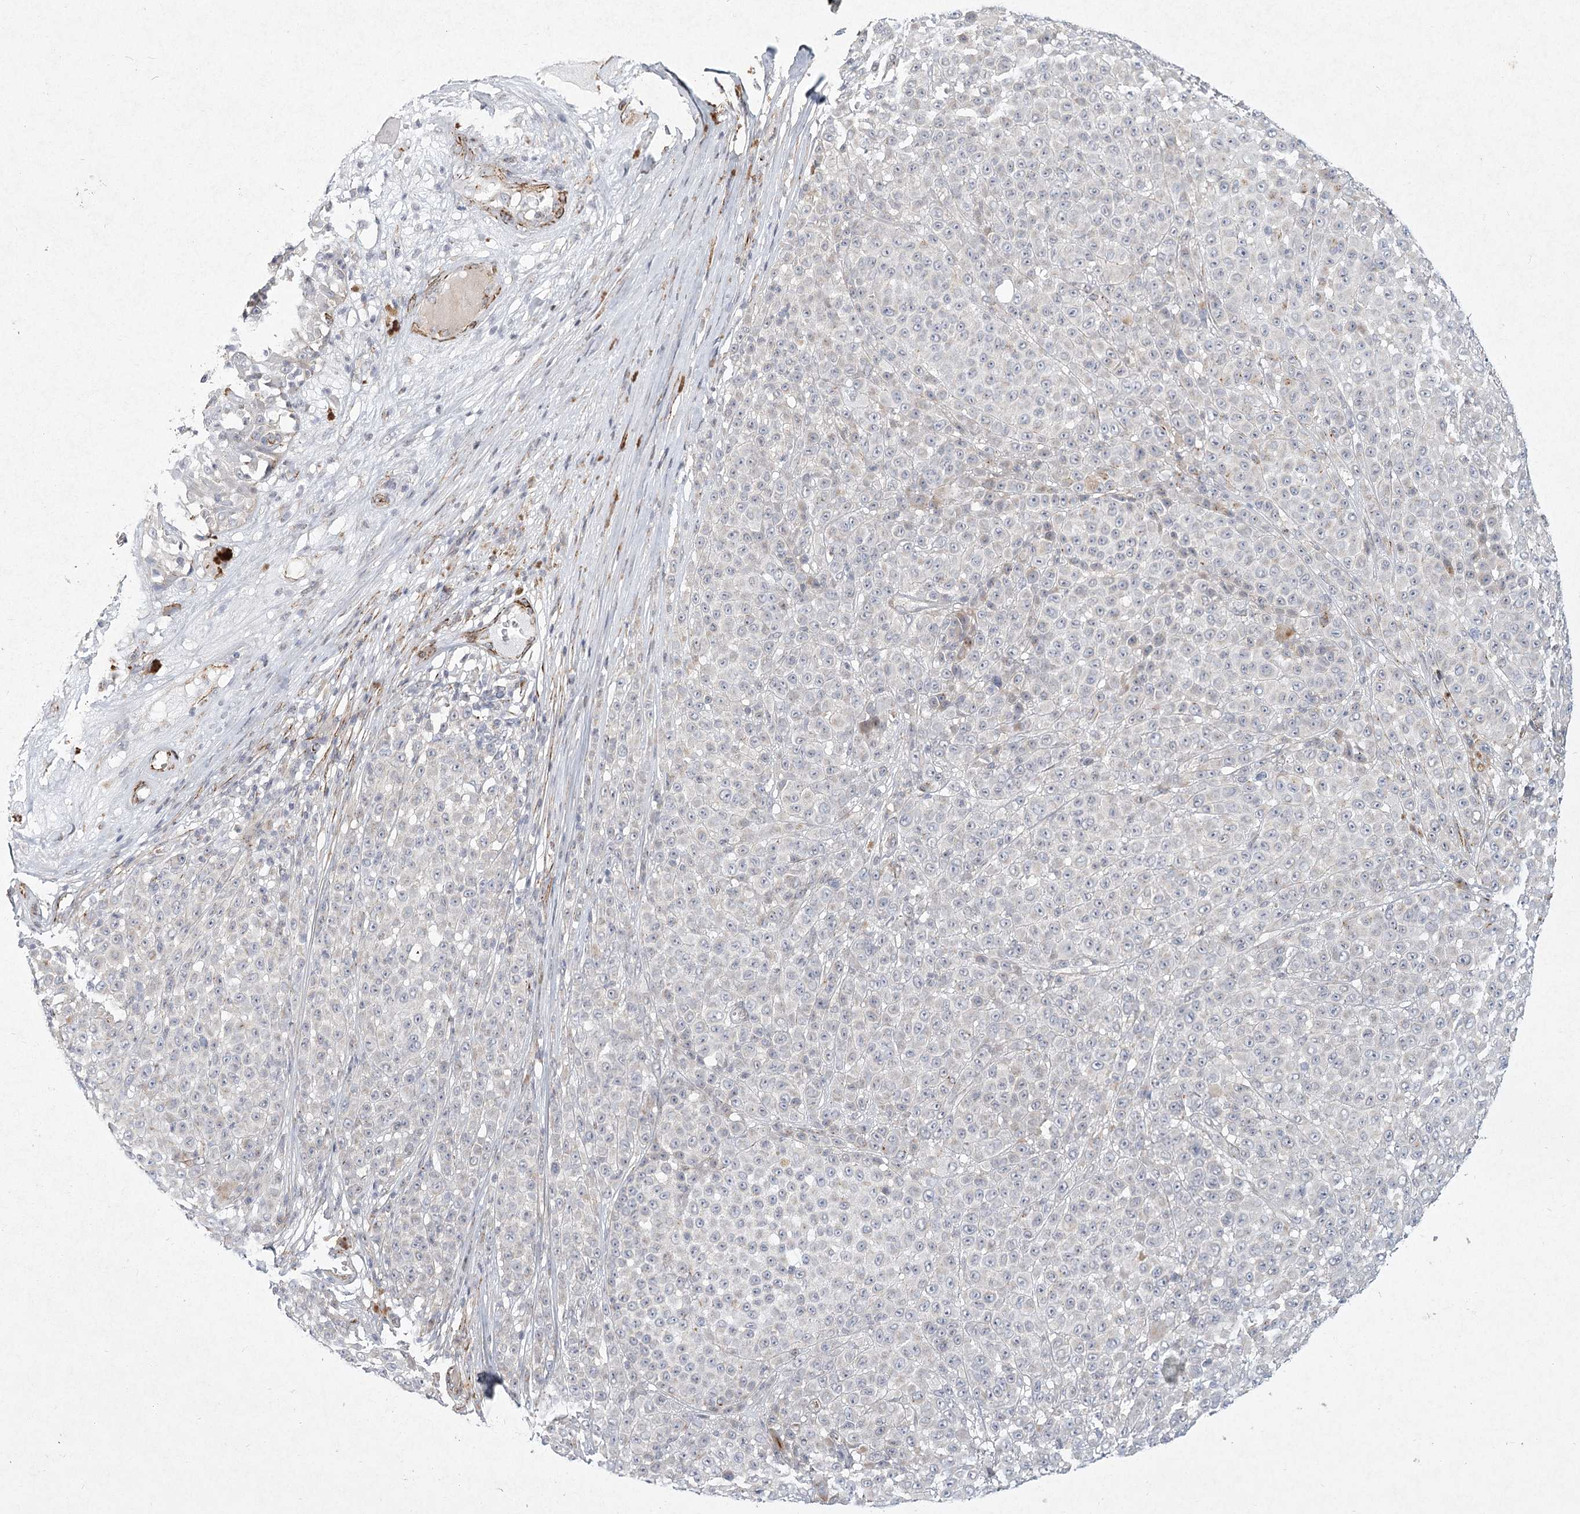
{"staining": {"intensity": "negative", "quantity": "none", "location": "none"}, "tissue": "melanoma", "cell_type": "Tumor cells", "image_type": "cancer", "snomed": [{"axis": "morphology", "description": "Malignant melanoma, NOS"}, {"axis": "topography", "description": "Skin"}], "caption": "The histopathology image shows no significant staining in tumor cells of melanoma. (Stains: DAB (3,3'-diaminobenzidine) IHC with hematoxylin counter stain, Microscopy: brightfield microscopy at high magnification).", "gene": "MEPE", "patient": {"sex": "female", "age": 94}}